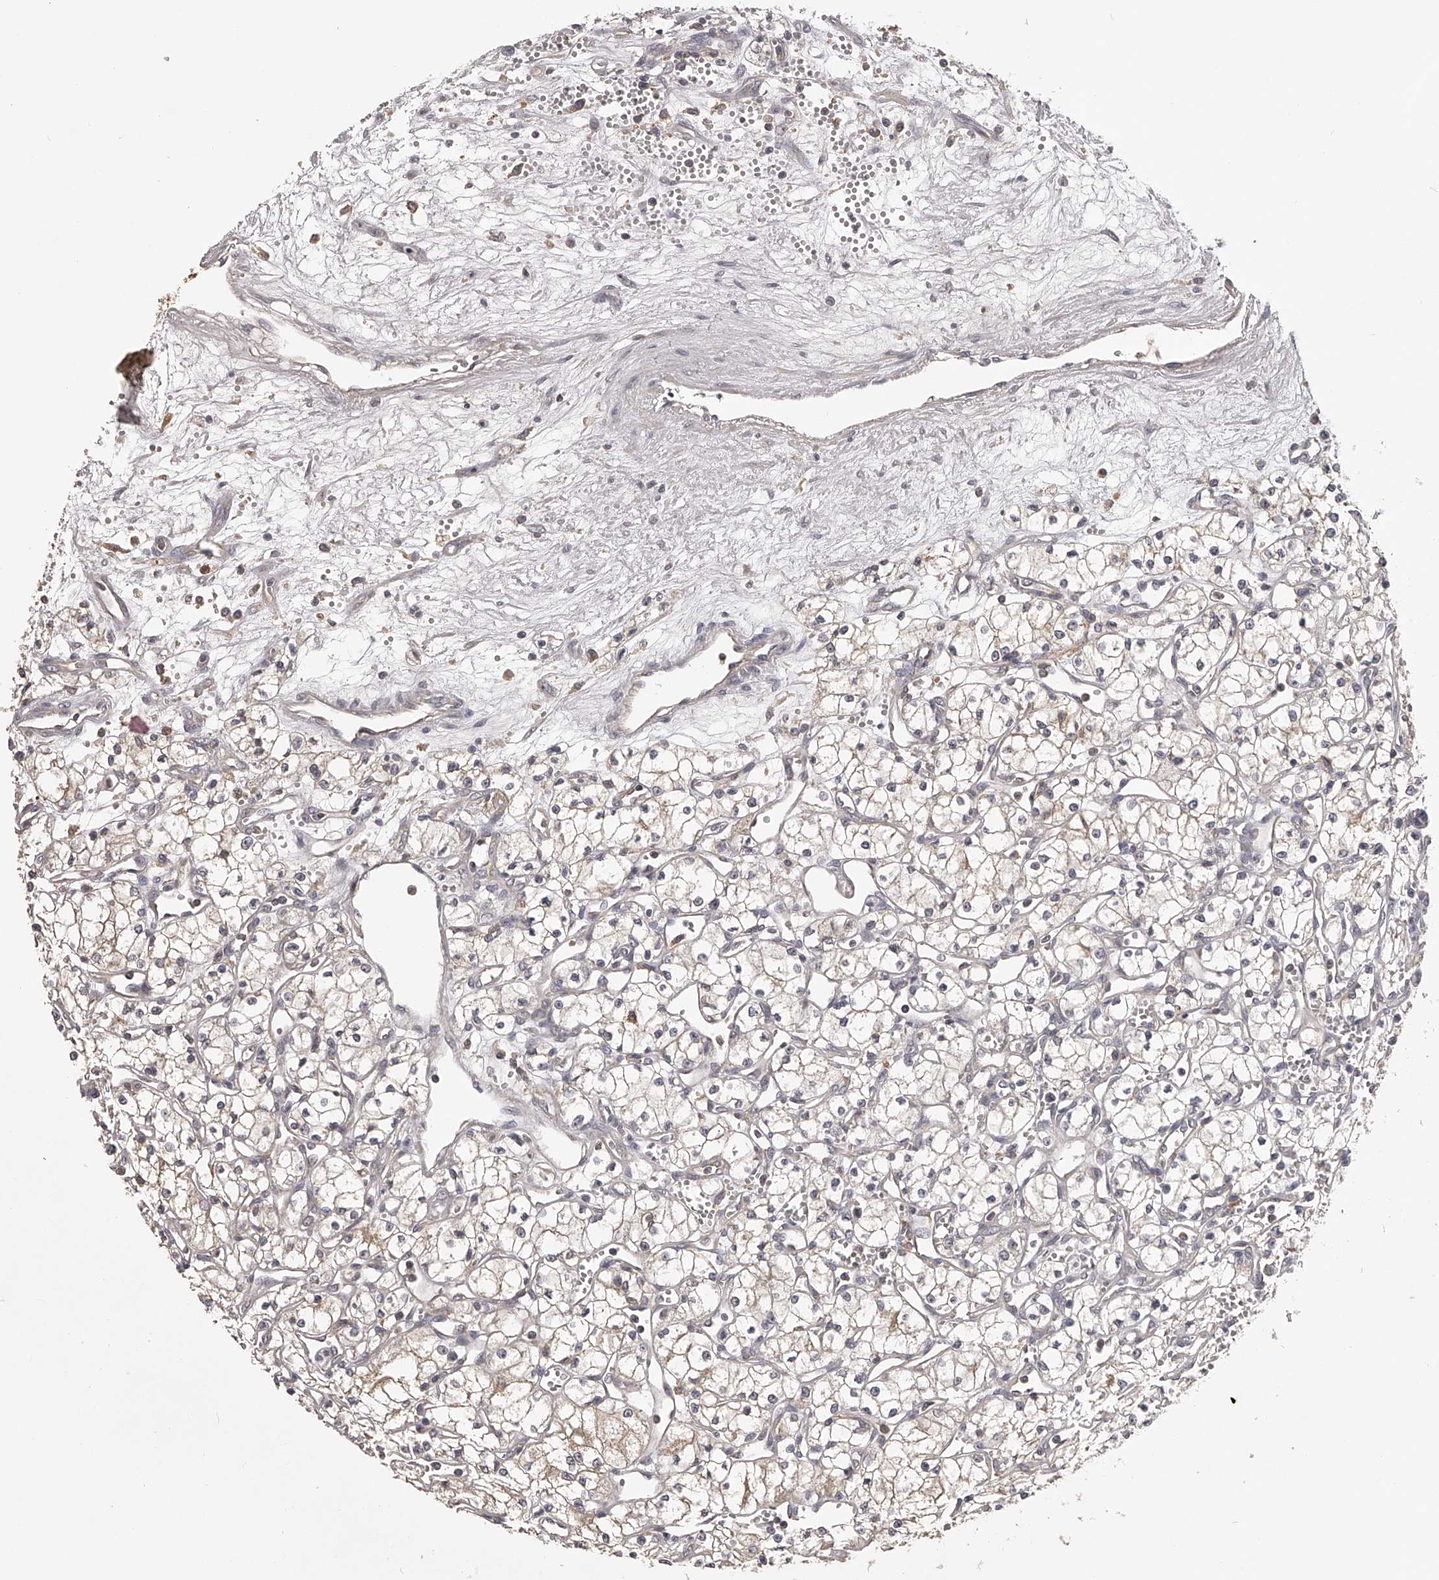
{"staining": {"intensity": "weak", "quantity": "<25%", "location": "cytoplasmic/membranous"}, "tissue": "renal cancer", "cell_type": "Tumor cells", "image_type": "cancer", "snomed": [{"axis": "morphology", "description": "Adenocarcinoma, NOS"}, {"axis": "topography", "description": "Kidney"}], "caption": "A high-resolution histopathology image shows immunohistochemistry (IHC) staining of renal cancer, which shows no significant staining in tumor cells.", "gene": "TNN", "patient": {"sex": "male", "age": 59}}